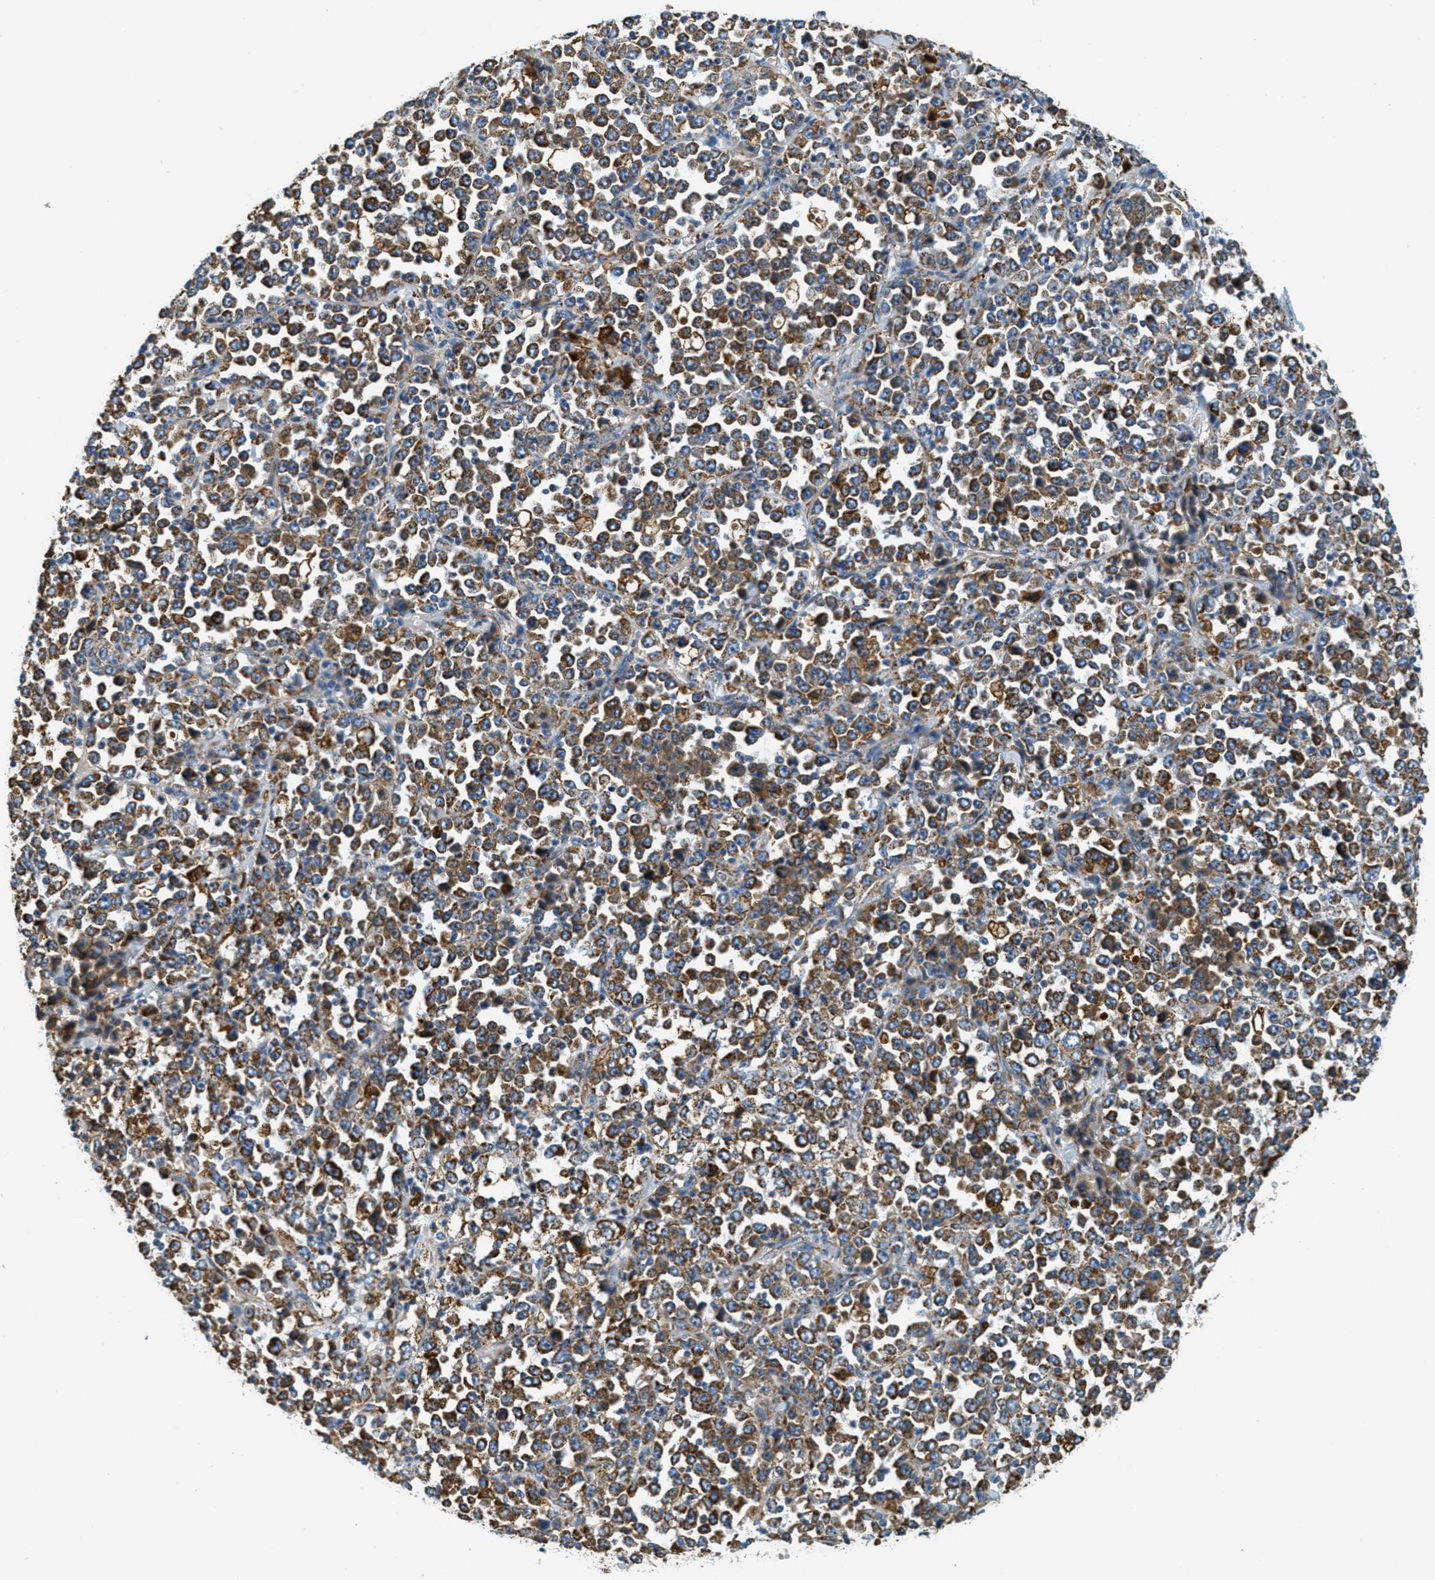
{"staining": {"intensity": "strong", "quantity": ">75%", "location": "cytoplasmic/membranous"}, "tissue": "stomach cancer", "cell_type": "Tumor cells", "image_type": "cancer", "snomed": [{"axis": "morphology", "description": "Normal tissue, NOS"}, {"axis": "morphology", "description": "Adenocarcinoma, NOS"}, {"axis": "topography", "description": "Stomach, upper"}, {"axis": "topography", "description": "Stomach"}], "caption": "The histopathology image displays staining of adenocarcinoma (stomach), revealing strong cytoplasmic/membranous protein expression (brown color) within tumor cells.", "gene": "HLCS", "patient": {"sex": "male", "age": 59}}